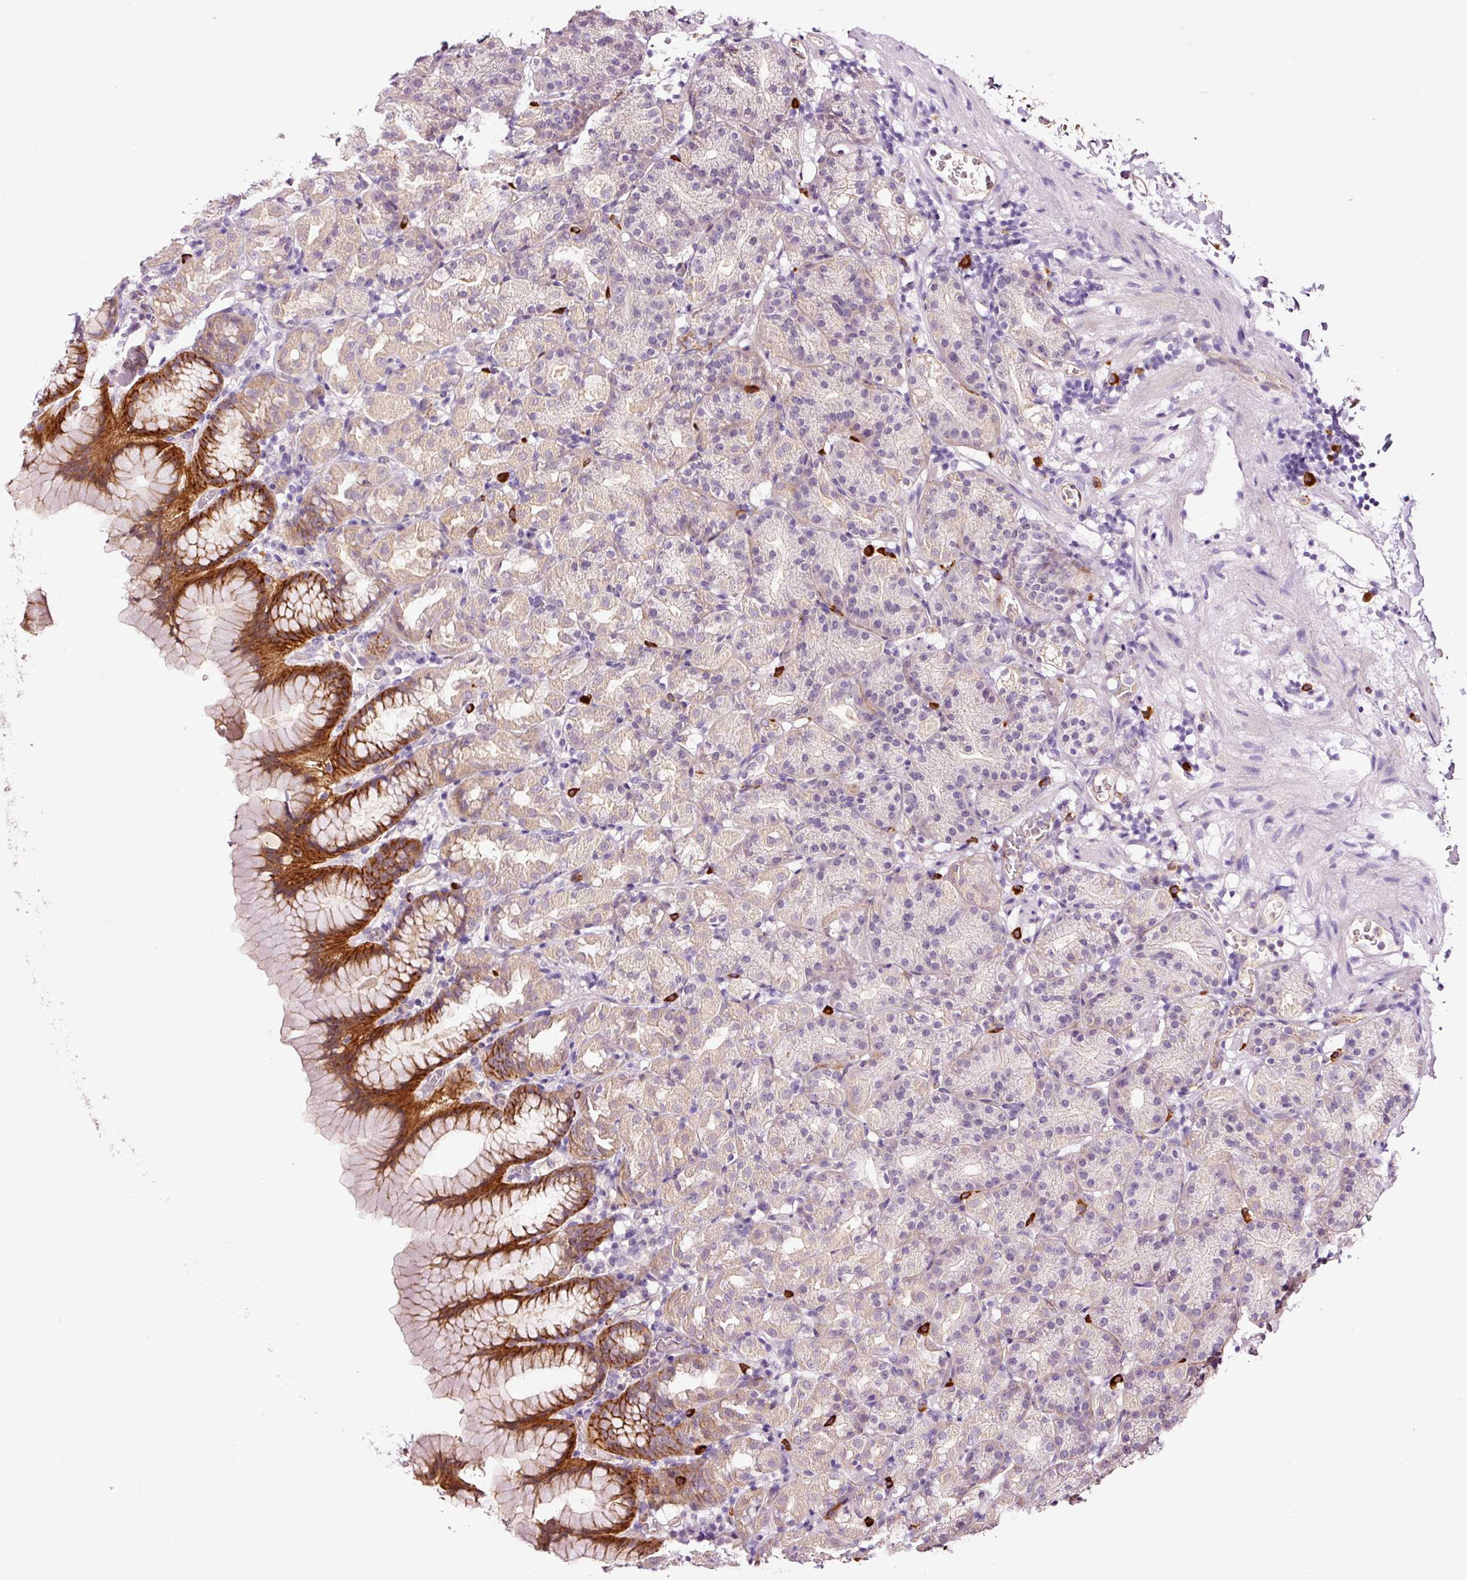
{"staining": {"intensity": "strong", "quantity": "<25%", "location": "cytoplasmic/membranous"}, "tissue": "stomach", "cell_type": "Glandular cells", "image_type": "normal", "snomed": [{"axis": "morphology", "description": "Normal tissue, NOS"}, {"axis": "topography", "description": "Stomach, upper"}], "caption": "IHC histopathology image of unremarkable stomach stained for a protein (brown), which displays medium levels of strong cytoplasmic/membranous expression in approximately <25% of glandular cells.", "gene": "ABCB4", "patient": {"sex": "female", "age": 81}}